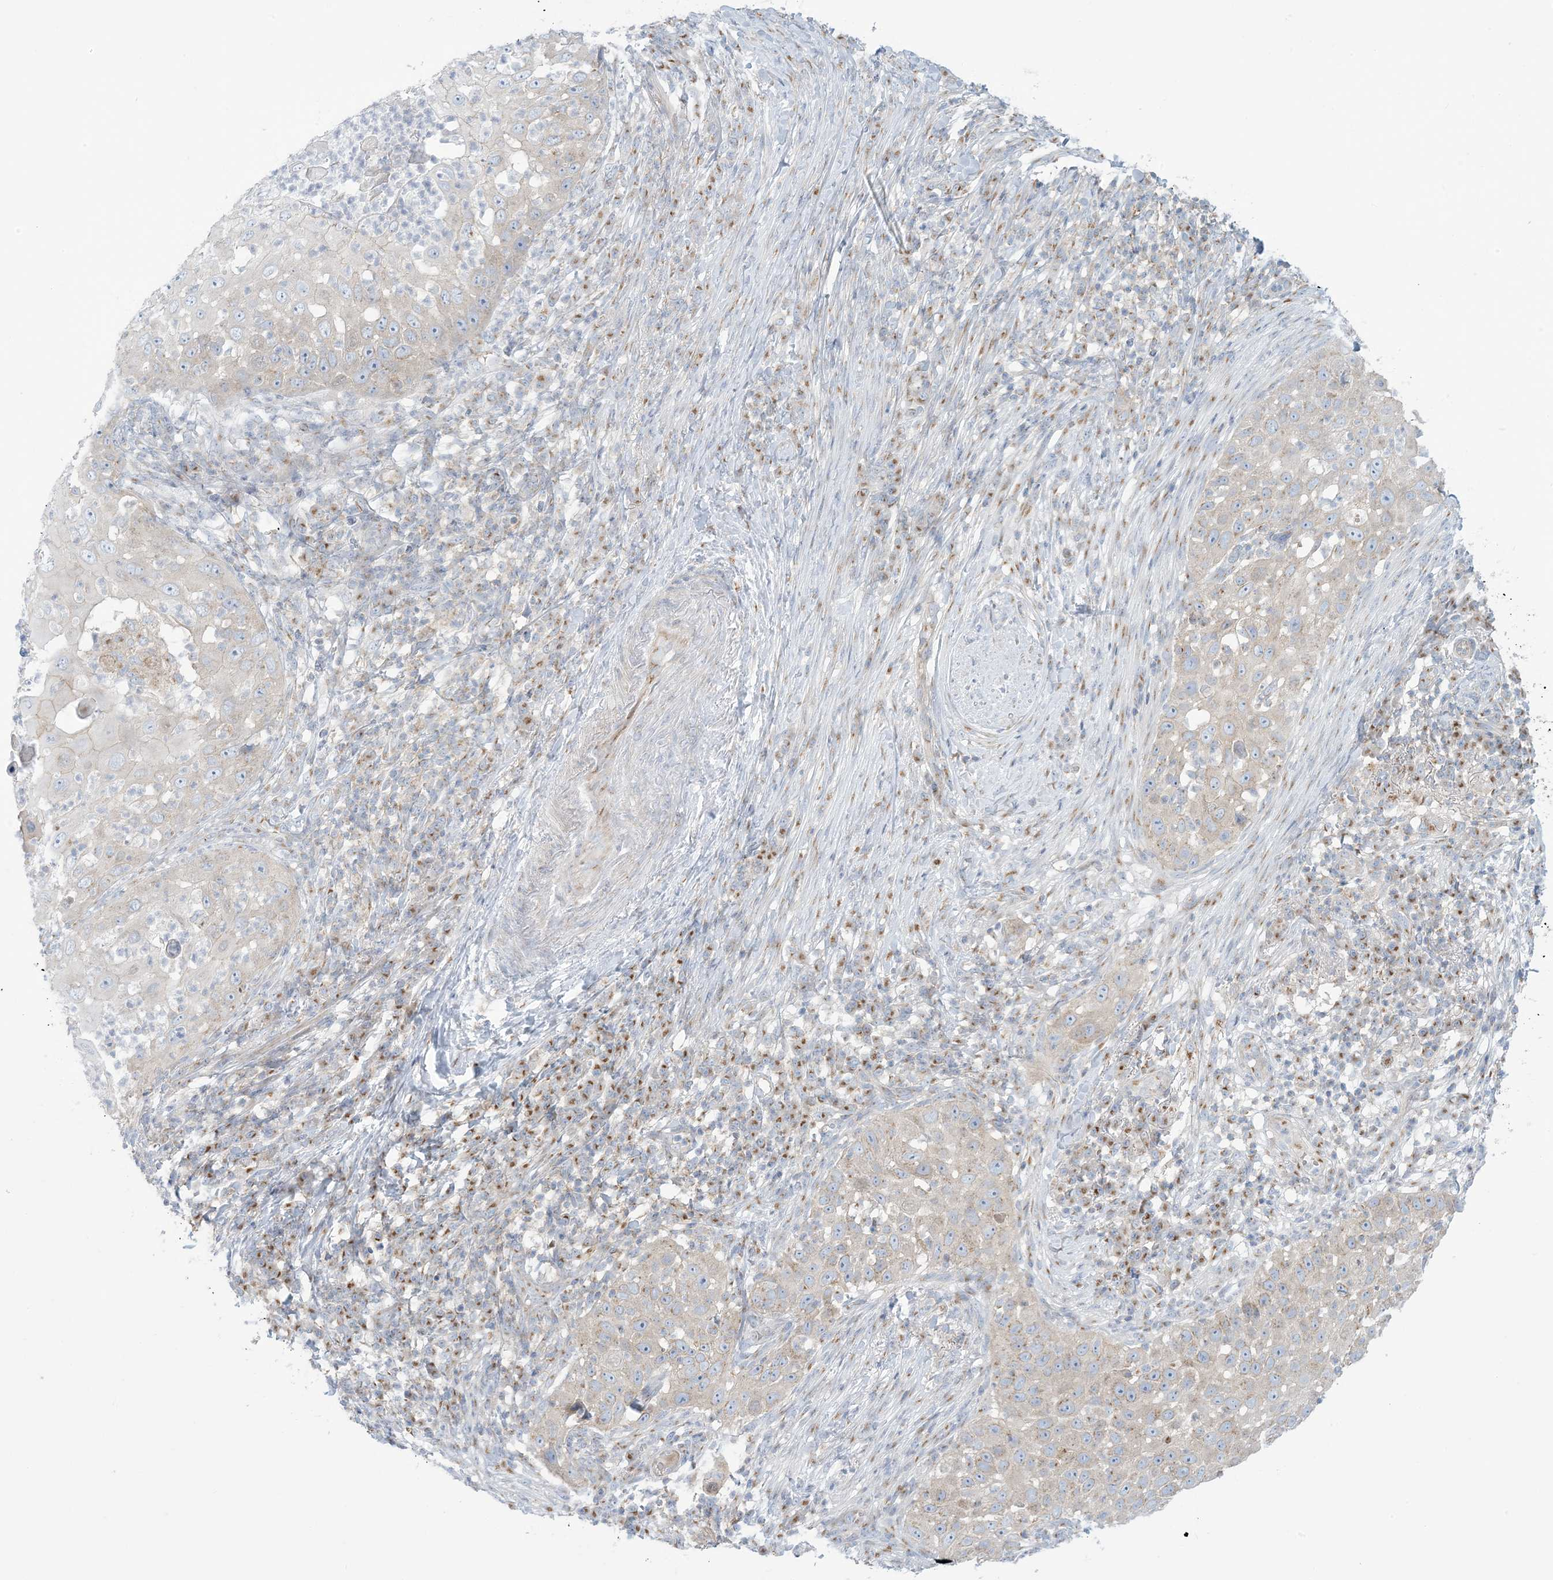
{"staining": {"intensity": "negative", "quantity": "none", "location": "none"}, "tissue": "skin cancer", "cell_type": "Tumor cells", "image_type": "cancer", "snomed": [{"axis": "morphology", "description": "Squamous cell carcinoma, NOS"}, {"axis": "topography", "description": "Skin"}], "caption": "Immunohistochemistry (IHC) image of human skin cancer stained for a protein (brown), which displays no expression in tumor cells.", "gene": "AFTPH", "patient": {"sex": "female", "age": 44}}